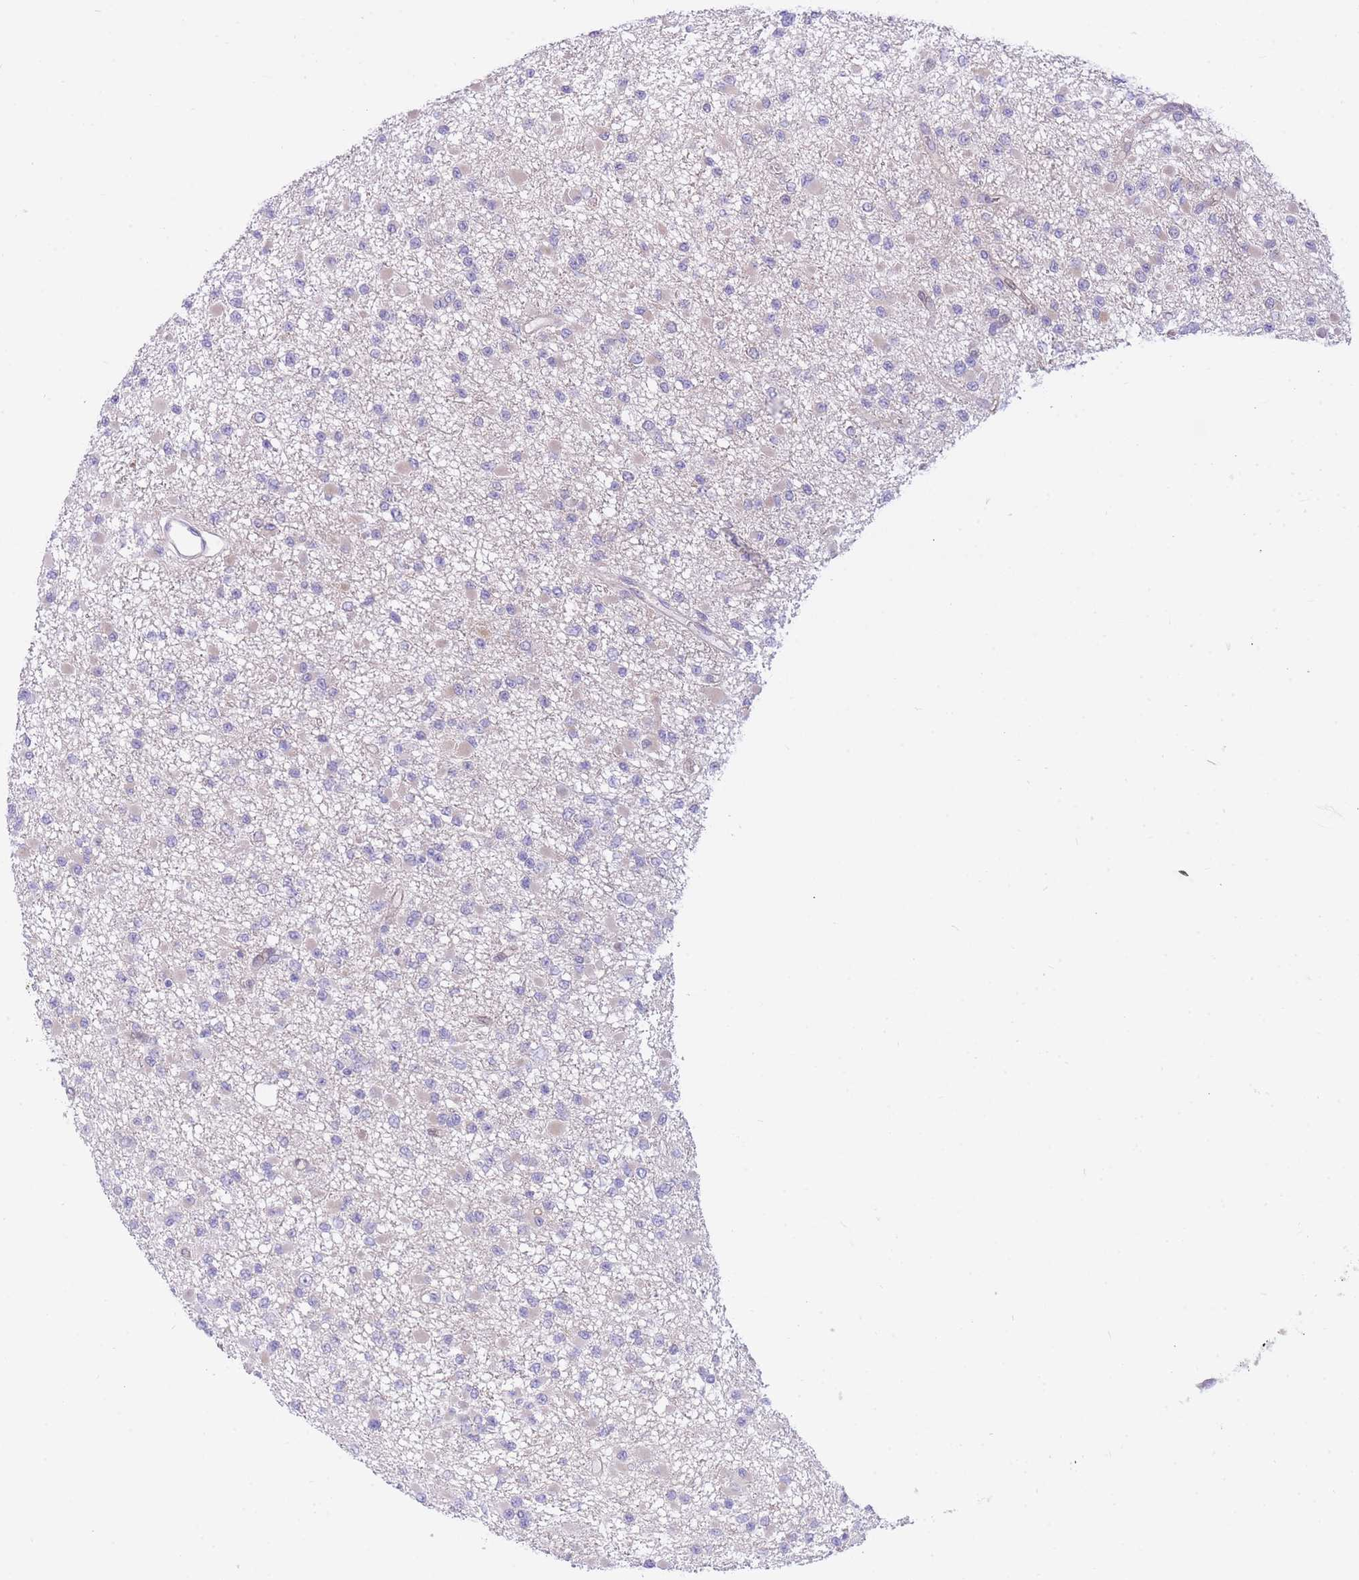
{"staining": {"intensity": "negative", "quantity": "none", "location": "none"}, "tissue": "glioma", "cell_type": "Tumor cells", "image_type": "cancer", "snomed": [{"axis": "morphology", "description": "Glioma, malignant, Low grade"}, {"axis": "topography", "description": "Brain"}], "caption": "Tumor cells are negative for protein expression in human glioma.", "gene": "NAMPT", "patient": {"sex": "female", "age": 22}}